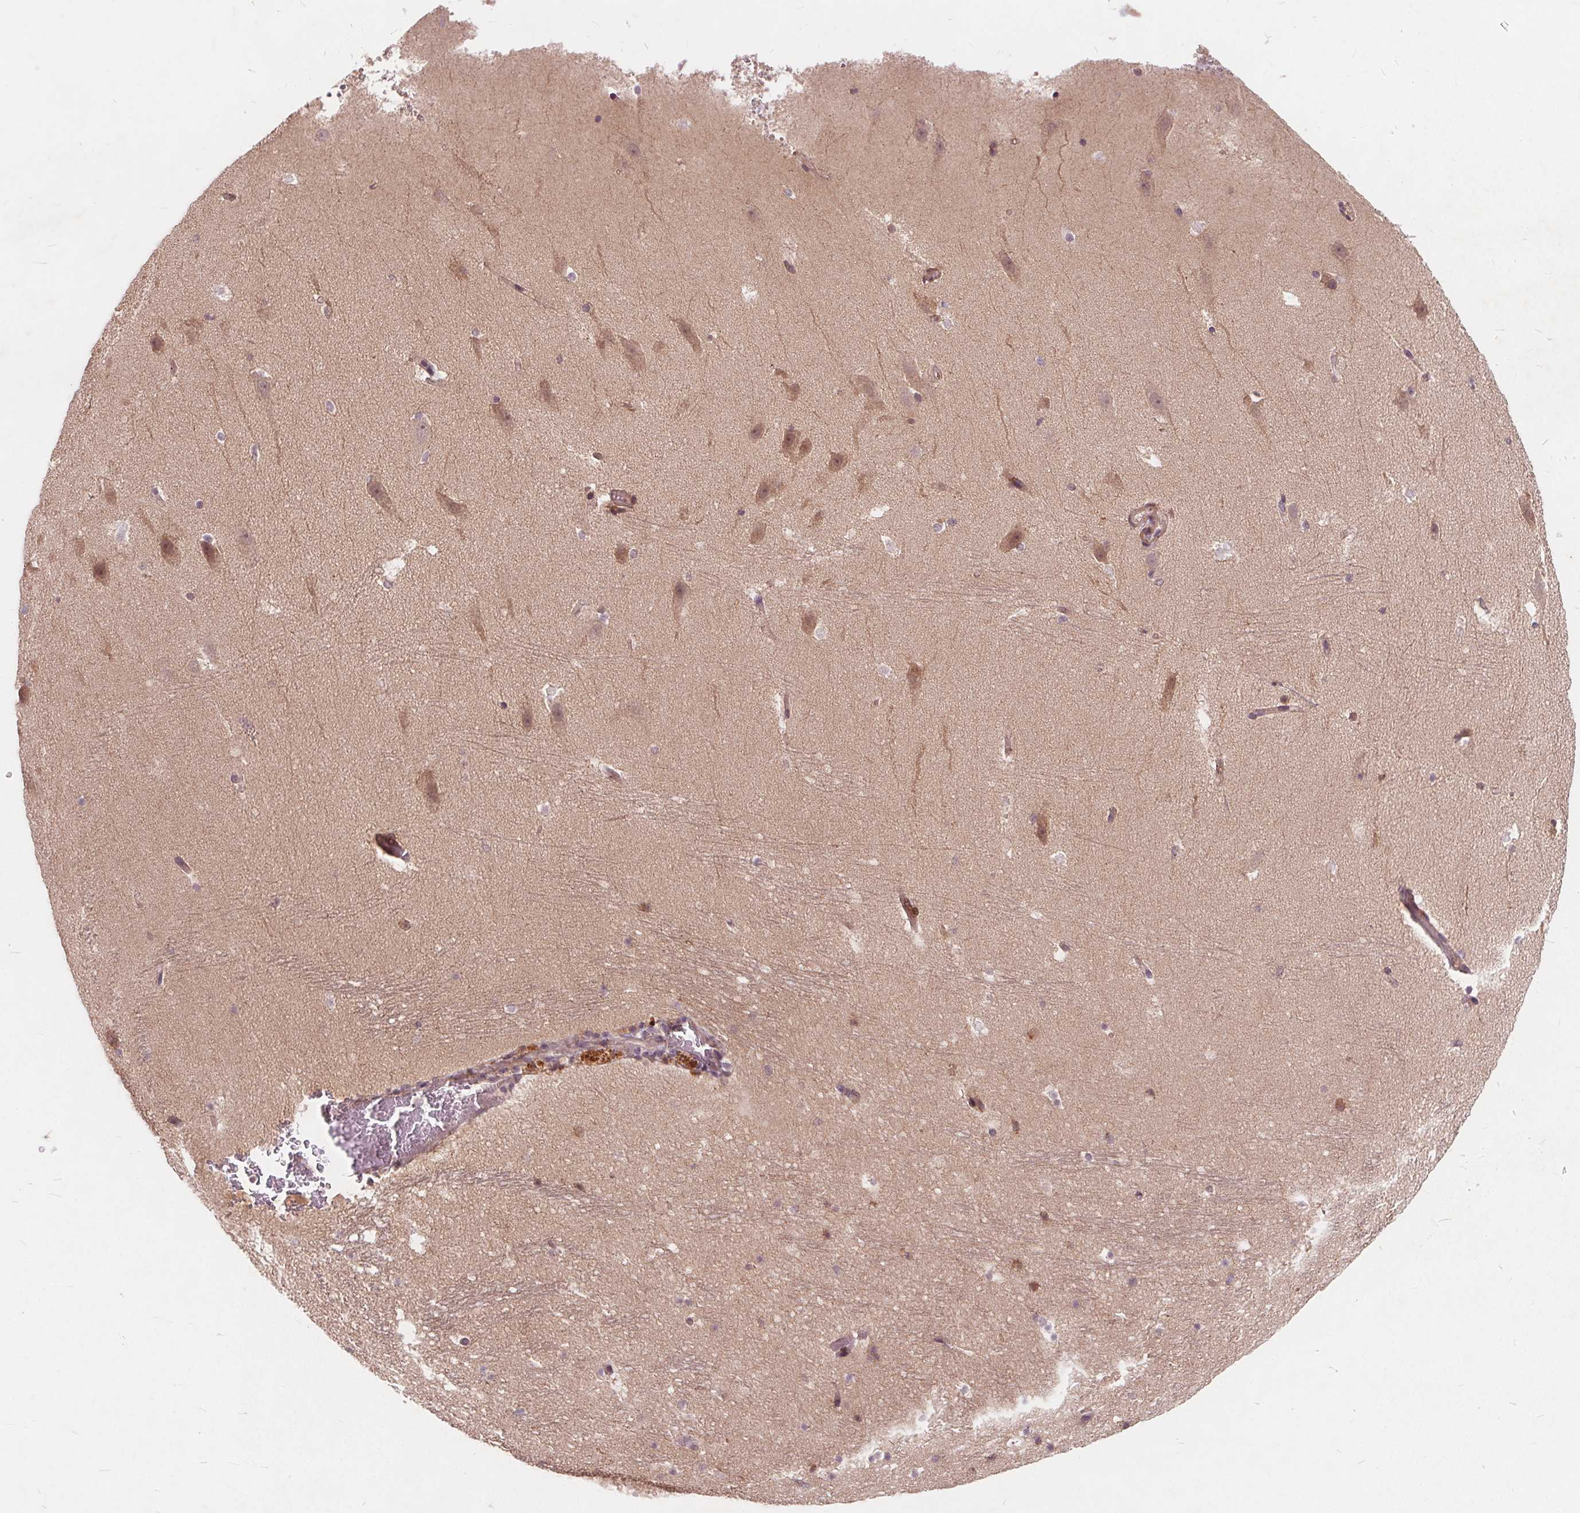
{"staining": {"intensity": "weak", "quantity": "<25%", "location": "cytoplasmic/membranous"}, "tissue": "hippocampus", "cell_type": "Glial cells", "image_type": "normal", "snomed": [{"axis": "morphology", "description": "Normal tissue, NOS"}, {"axis": "topography", "description": "Hippocampus"}], "caption": "Hippocampus was stained to show a protein in brown. There is no significant expression in glial cells. Brightfield microscopy of immunohistochemistry (IHC) stained with DAB (brown) and hematoxylin (blue), captured at high magnification.", "gene": "CSNK1G2", "patient": {"sex": "male", "age": 26}}